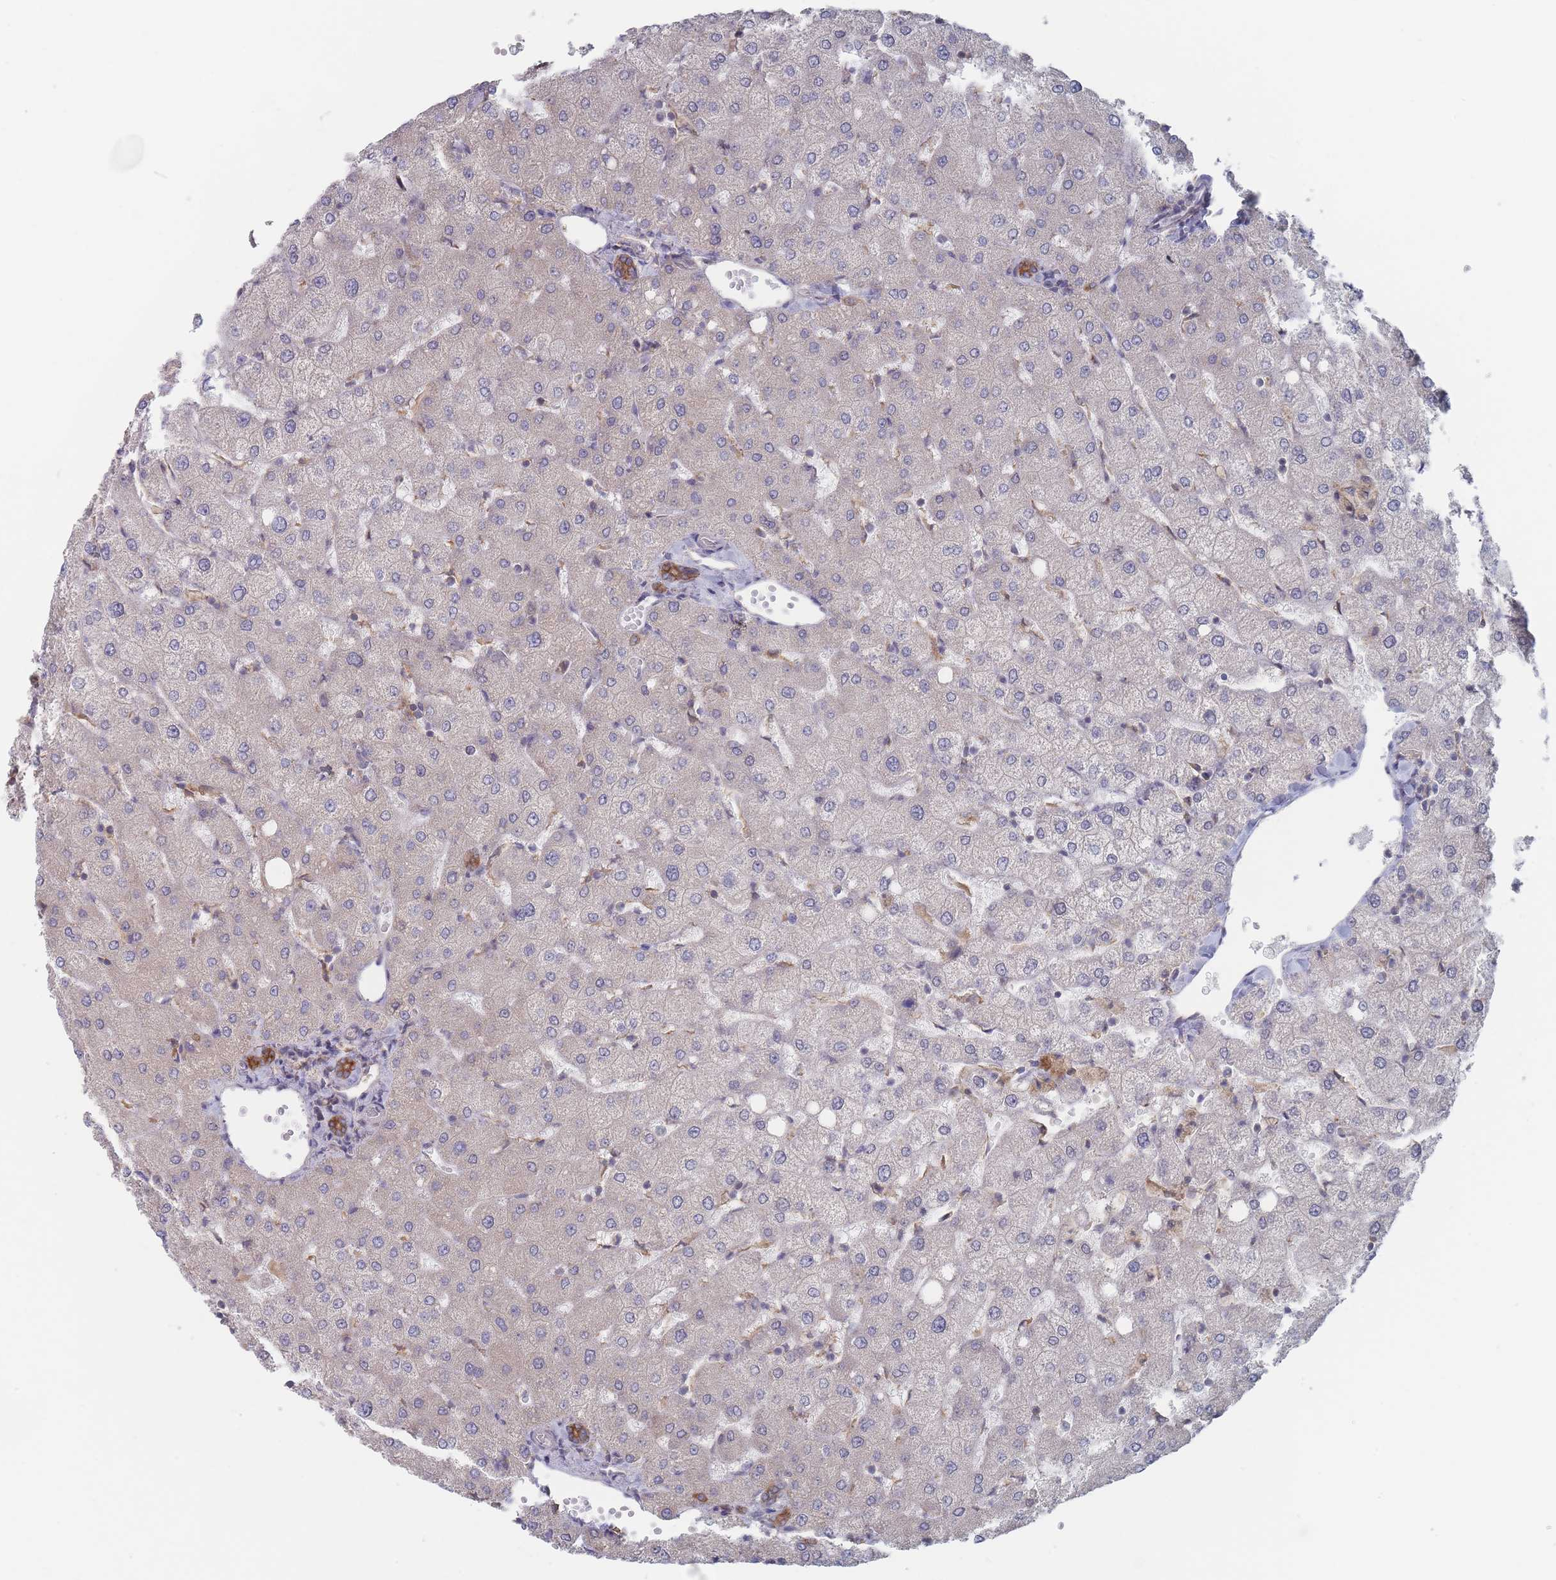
{"staining": {"intensity": "strong", "quantity": ">75%", "location": "cytoplasmic/membranous"}, "tissue": "liver", "cell_type": "Cholangiocytes", "image_type": "normal", "snomed": [{"axis": "morphology", "description": "Normal tissue, NOS"}, {"axis": "topography", "description": "Liver"}], "caption": "Protein staining reveals strong cytoplasmic/membranous staining in approximately >75% of cholangiocytes in benign liver.", "gene": "EFCC1", "patient": {"sex": "female", "age": 54}}